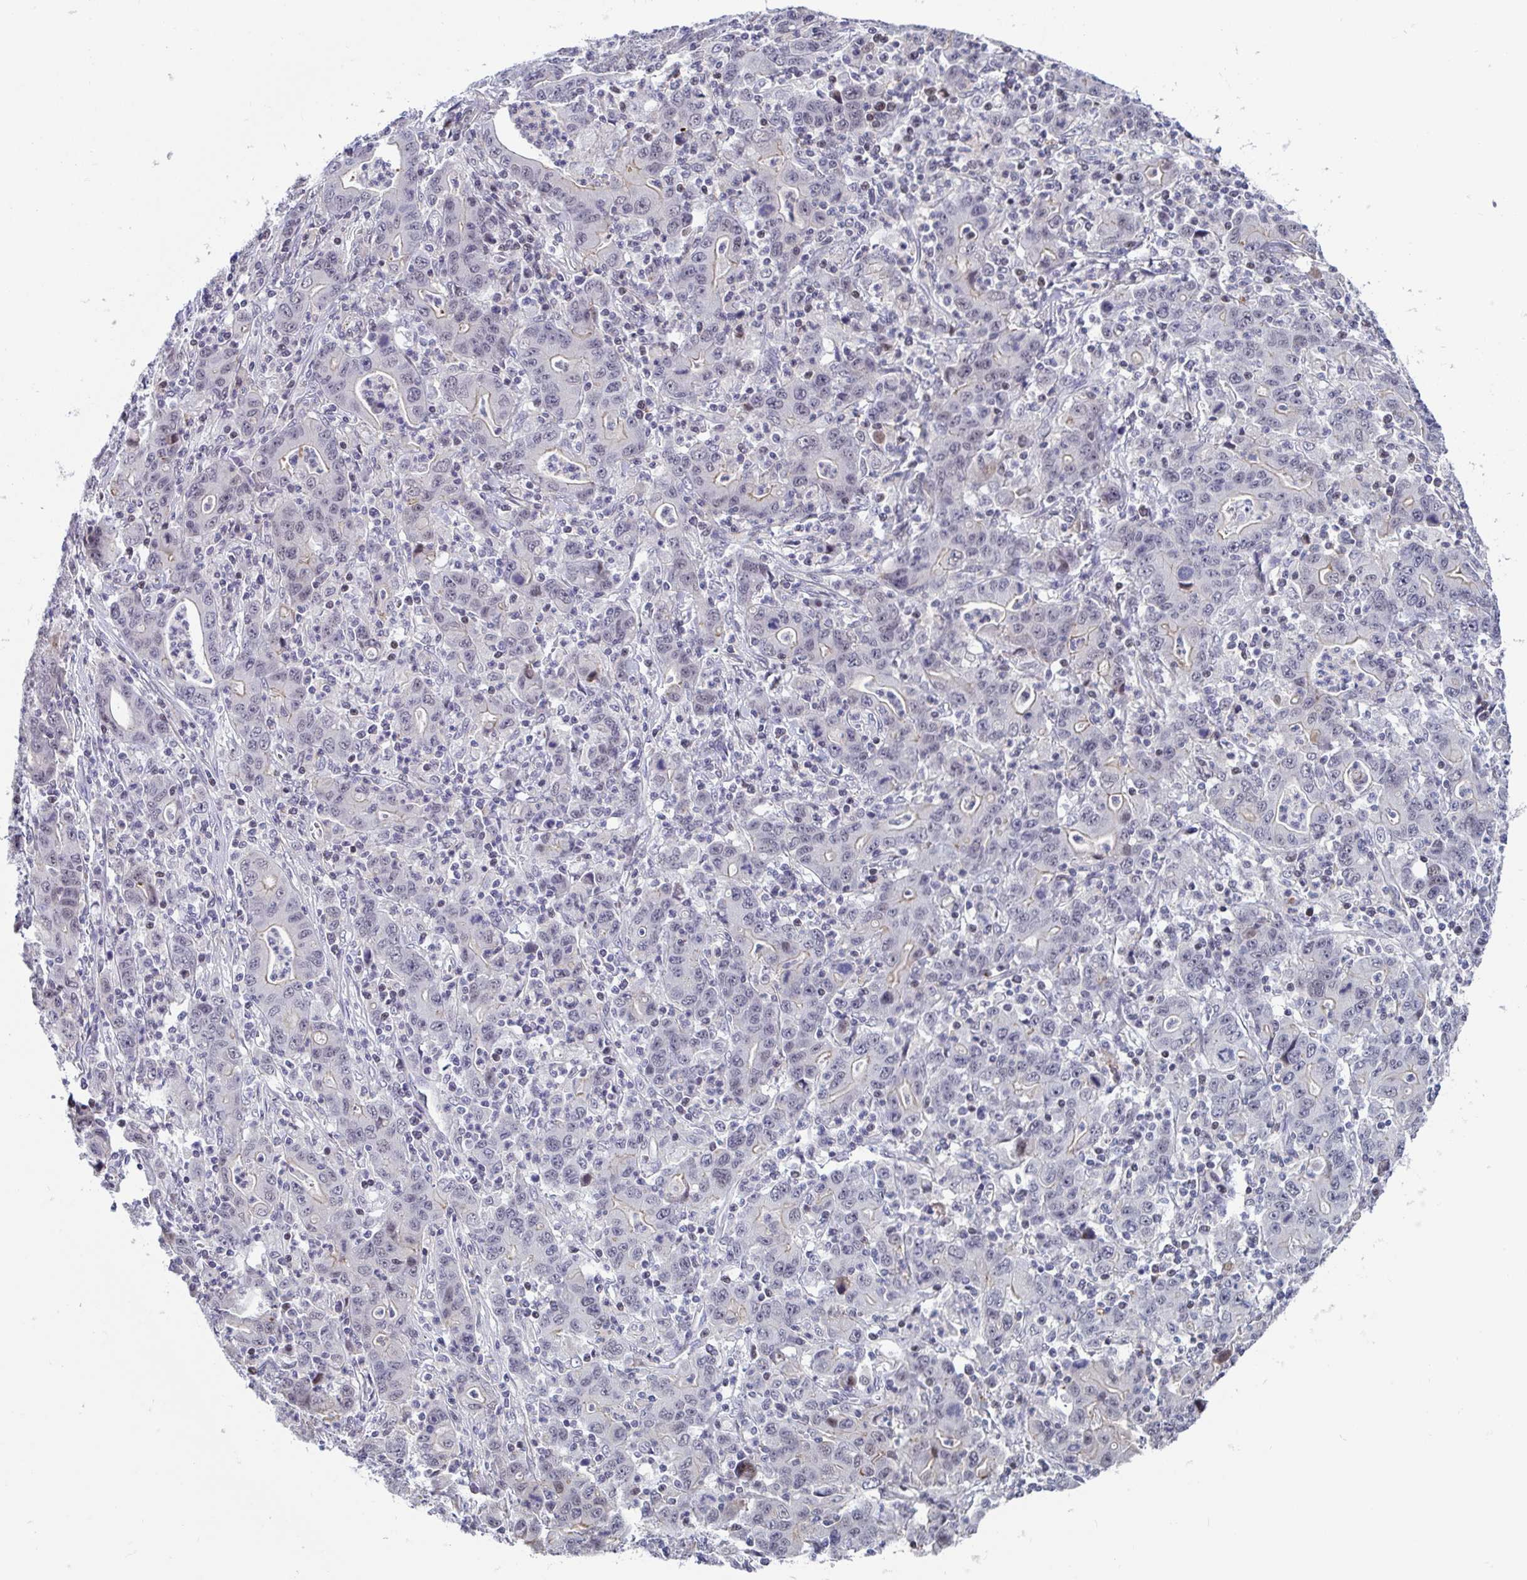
{"staining": {"intensity": "negative", "quantity": "none", "location": "none"}, "tissue": "stomach cancer", "cell_type": "Tumor cells", "image_type": "cancer", "snomed": [{"axis": "morphology", "description": "Adenocarcinoma, NOS"}, {"axis": "topography", "description": "Stomach, upper"}], "caption": "This image is of stomach cancer (adenocarcinoma) stained with immunohistochemistry to label a protein in brown with the nuclei are counter-stained blue. There is no positivity in tumor cells. (DAB immunohistochemistry with hematoxylin counter stain).", "gene": "WDR72", "patient": {"sex": "male", "age": 69}}